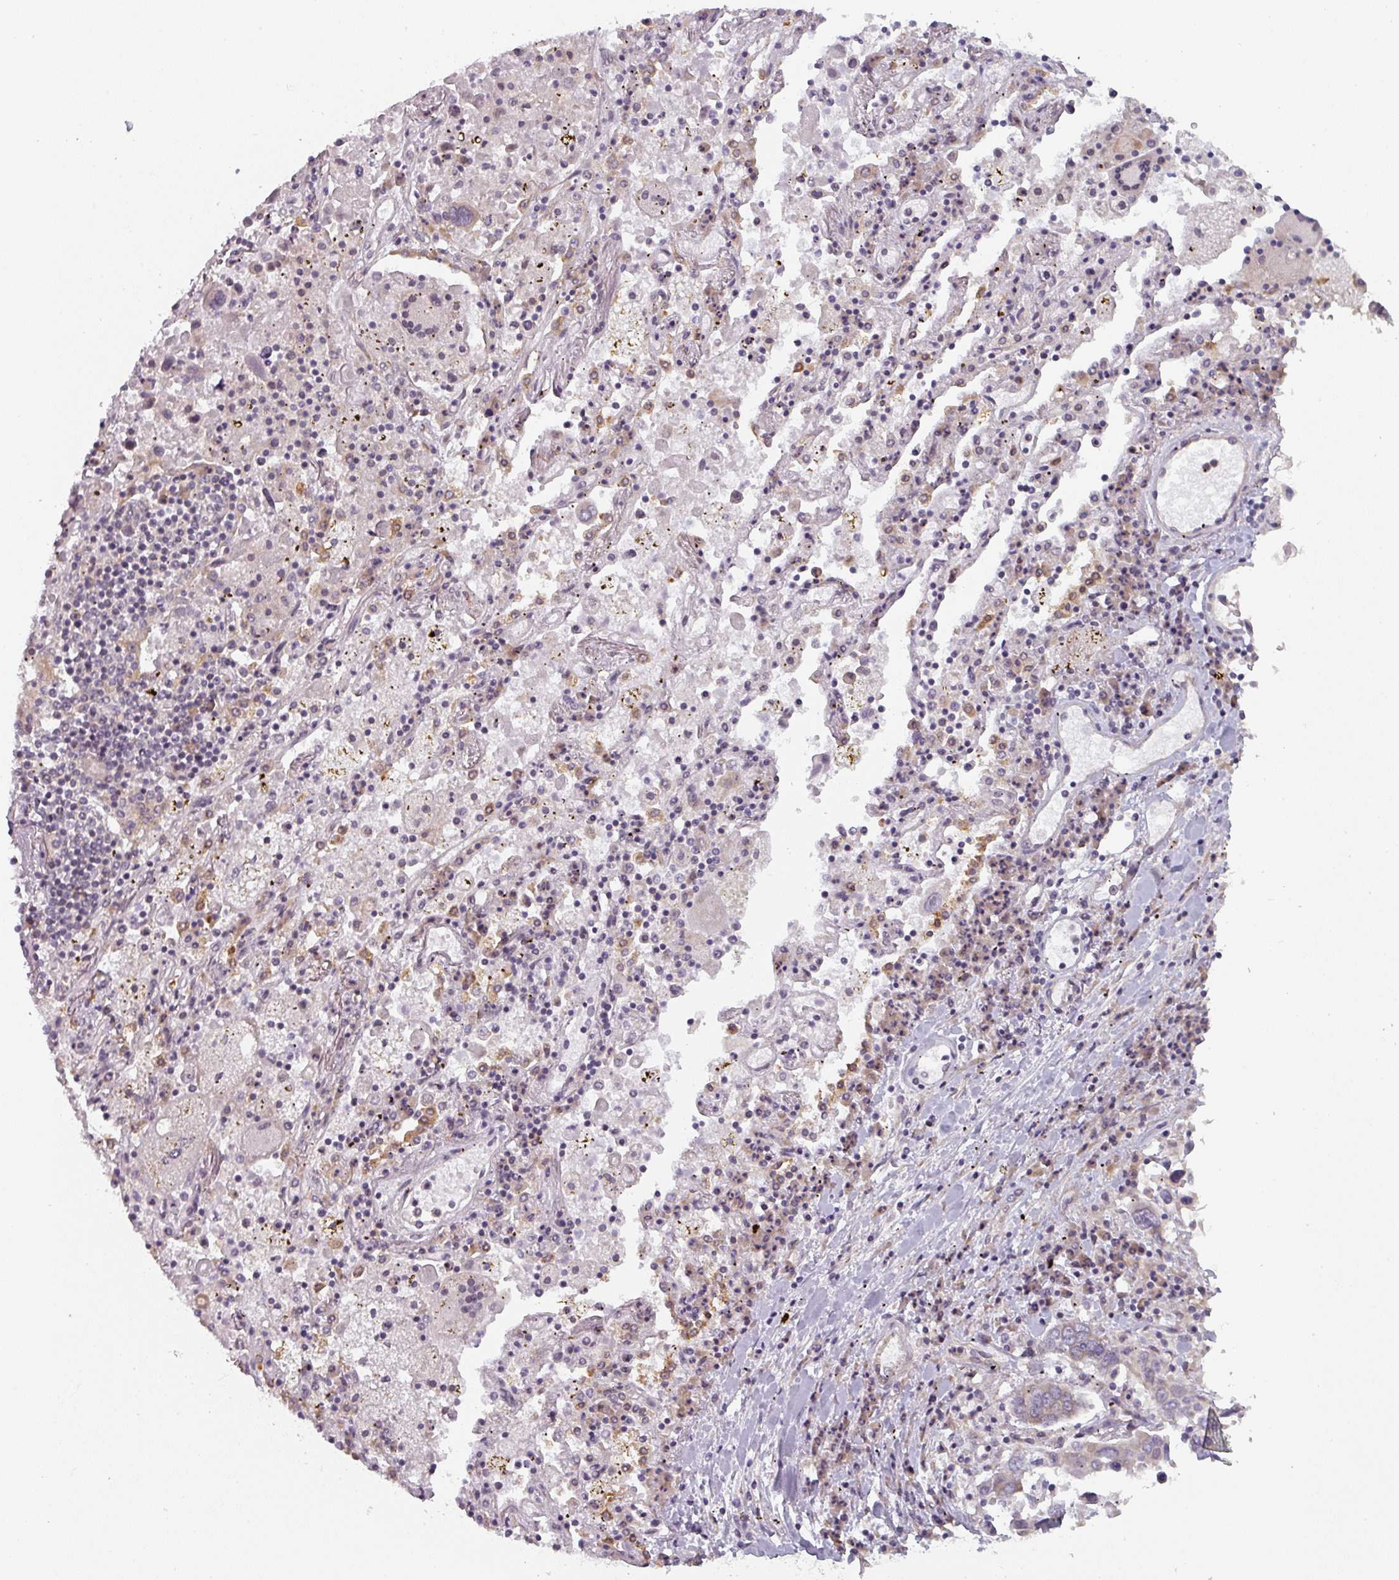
{"staining": {"intensity": "negative", "quantity": "none", "location": "none"}, "tissue": "lung cancer", "cell_type": "Tumor cells", "image_type": "cancer", "snomed": [{"axis": "morphology", "description": "Squamous cell carcinoma, NOS"}, {"axis": "topography", "description": "Lung"}], "caption": "Lung squamous cell carcinoma was stained to show a protein in brown. There is no significant positivity in tumor cells.", "gene": "TAPT1", "patient": {"sex": "male", "age": 65}}